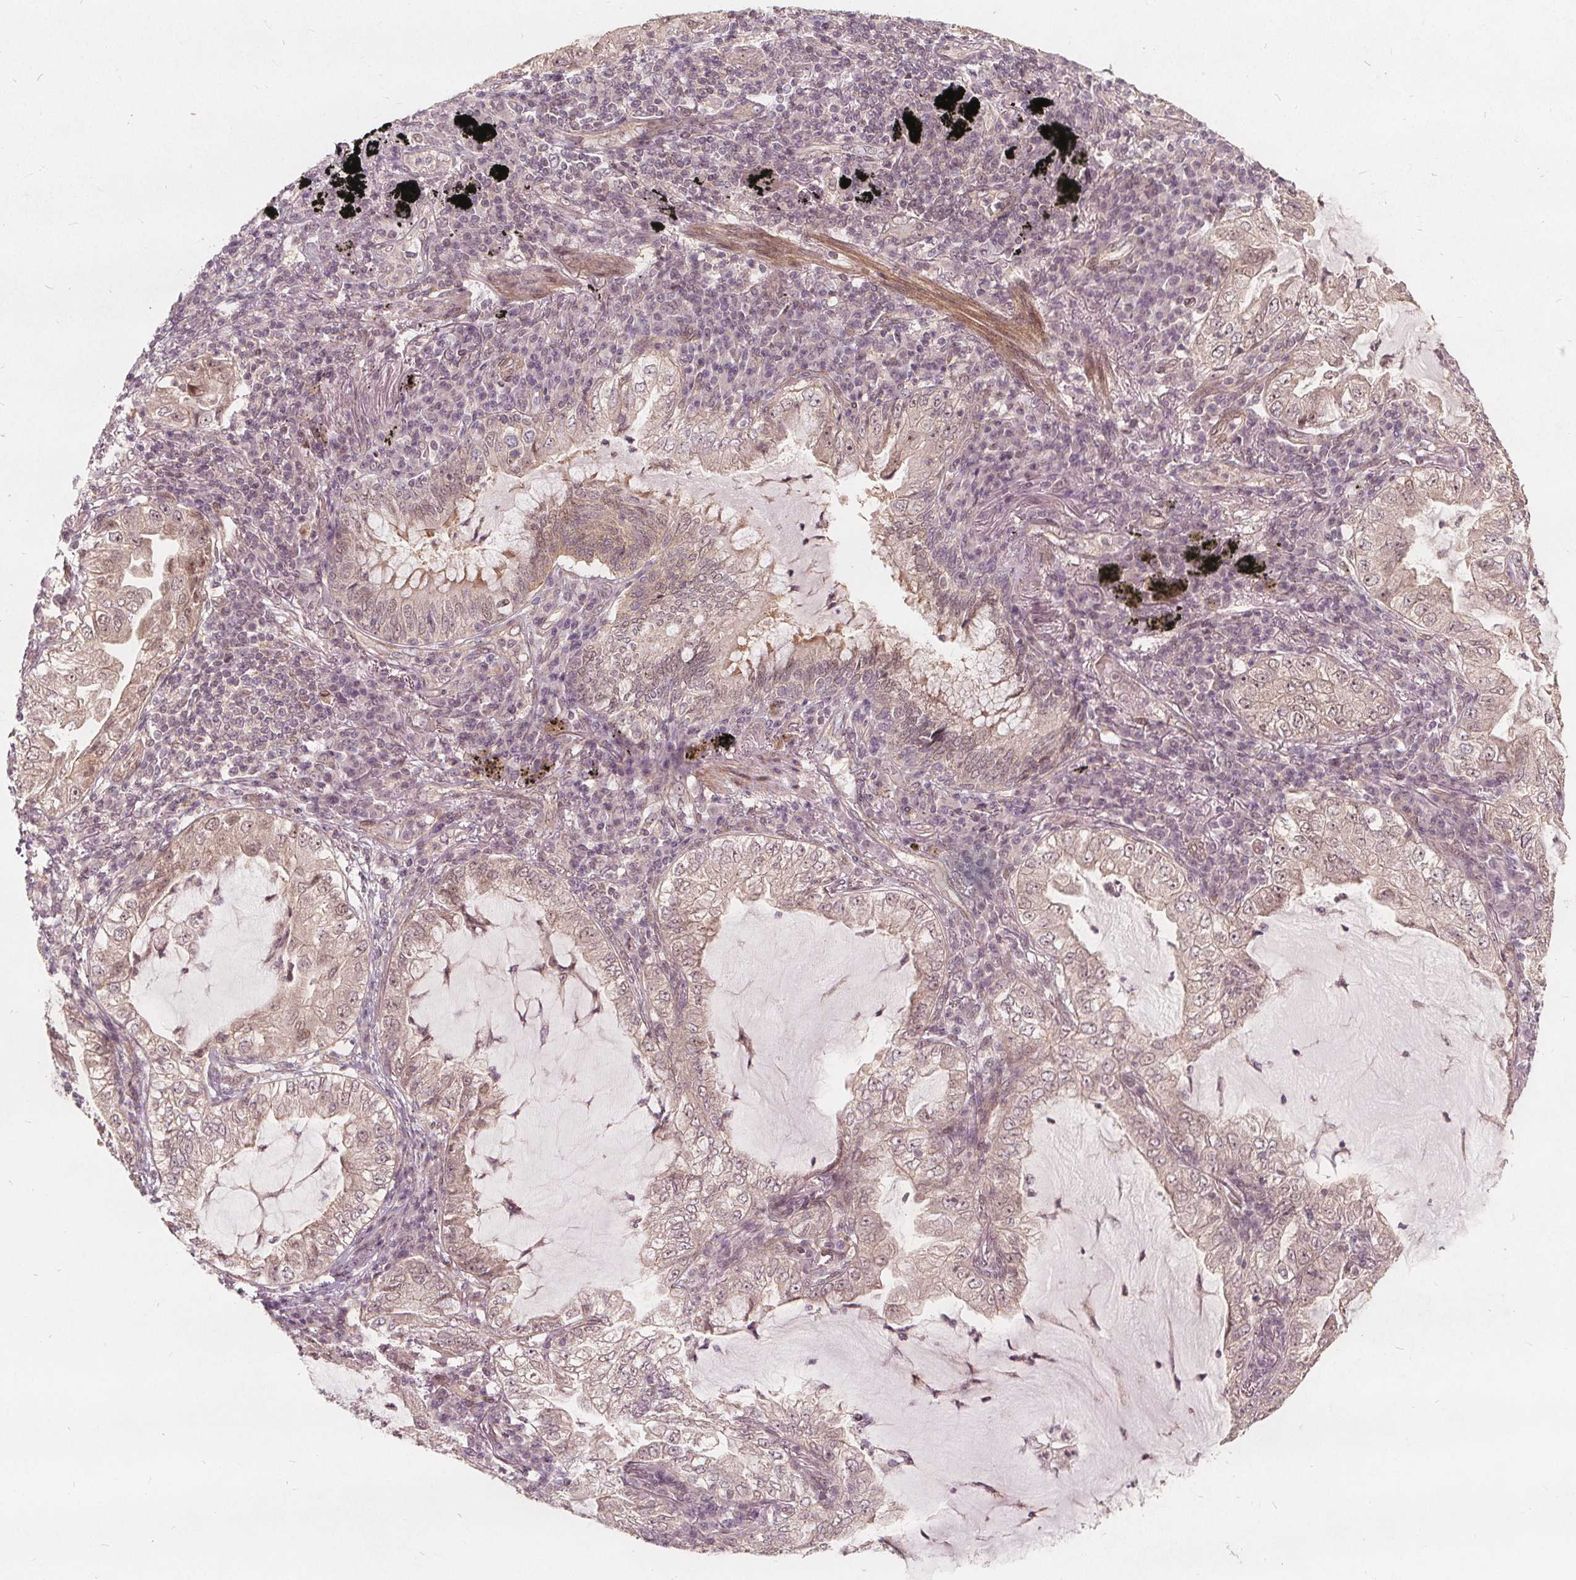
{"staining": {"intensity": "weak", "quantity": ">75%", "location": "cytoplasmic/membranous"}, "tissue": "lung cancer", "cell_type": "Tumor cells", "image_type": "cancer", "snomed": [{"axis": "morphology", "description": "Adenocarcinoma, NOS"}, {"axis": "topography", "description": "Lung"}], "caption": "Protein staining exhibits weak cytoplasmic/membranous staining in about >75% of tumor cells in lung cancer (adenocarcinoma). Ihc stains the protein in brown and the nuclei are stained blue.", "gene": "PPP1CB", "patient": {"sex": "female", "age": 73}}